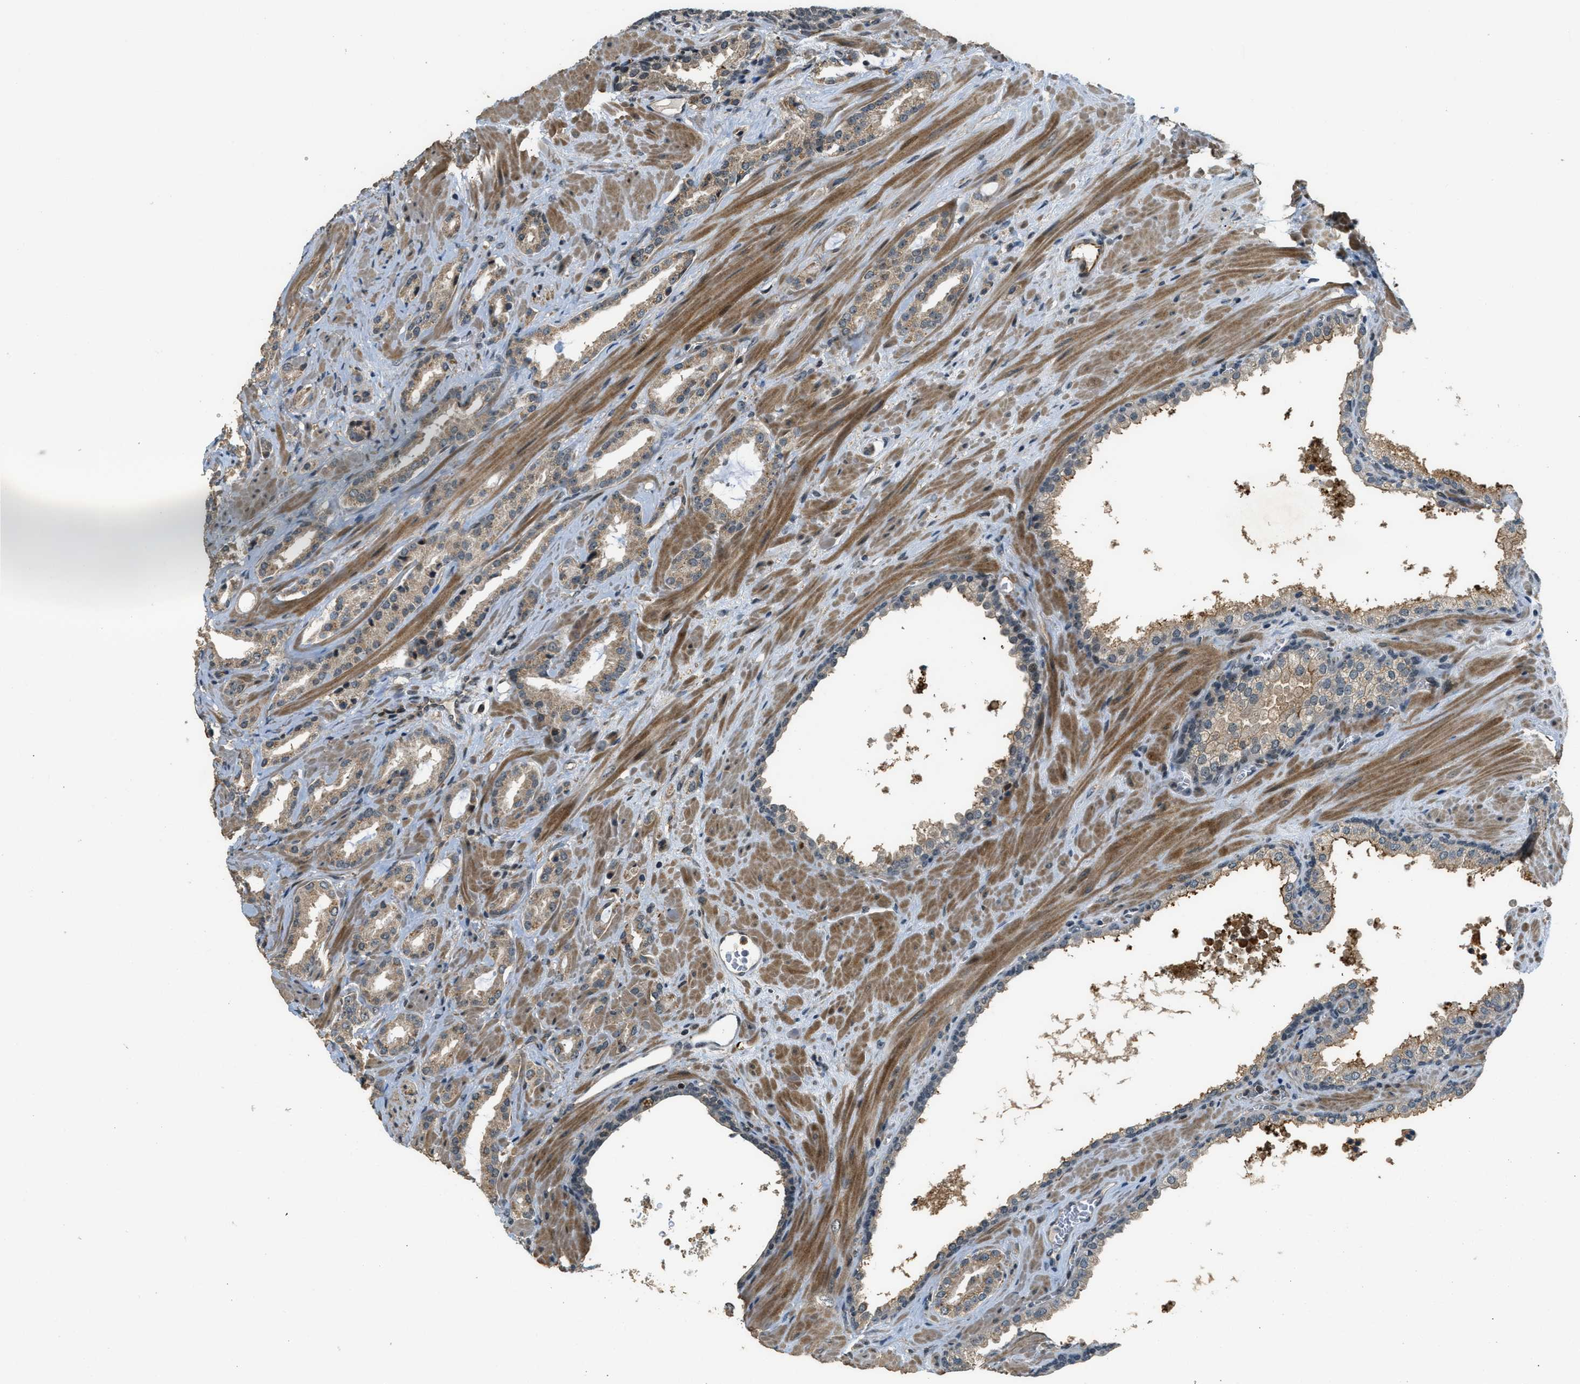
{"staining": {"intensity": "weak", "quantity": ">75%", "location": "cytoplasmic/membranous"}, "tissue": "prostate cancer", "cell_type": "Tumor cells", "image_type": "cancer", "snomed": [{"axis": "morphology", "description": "Adenocarcinoma, High grade"}, {"axis": "topography", "description": "Prostate"}], "caption": "This is a micrograph of IHC staining of prostate adenocarcinoma (high-grade), which shows weak positivity in the cytoplasmic/membranous of tumor cells.", "gene": "MED21", "patient": {"sex": "male", "age": 64}}